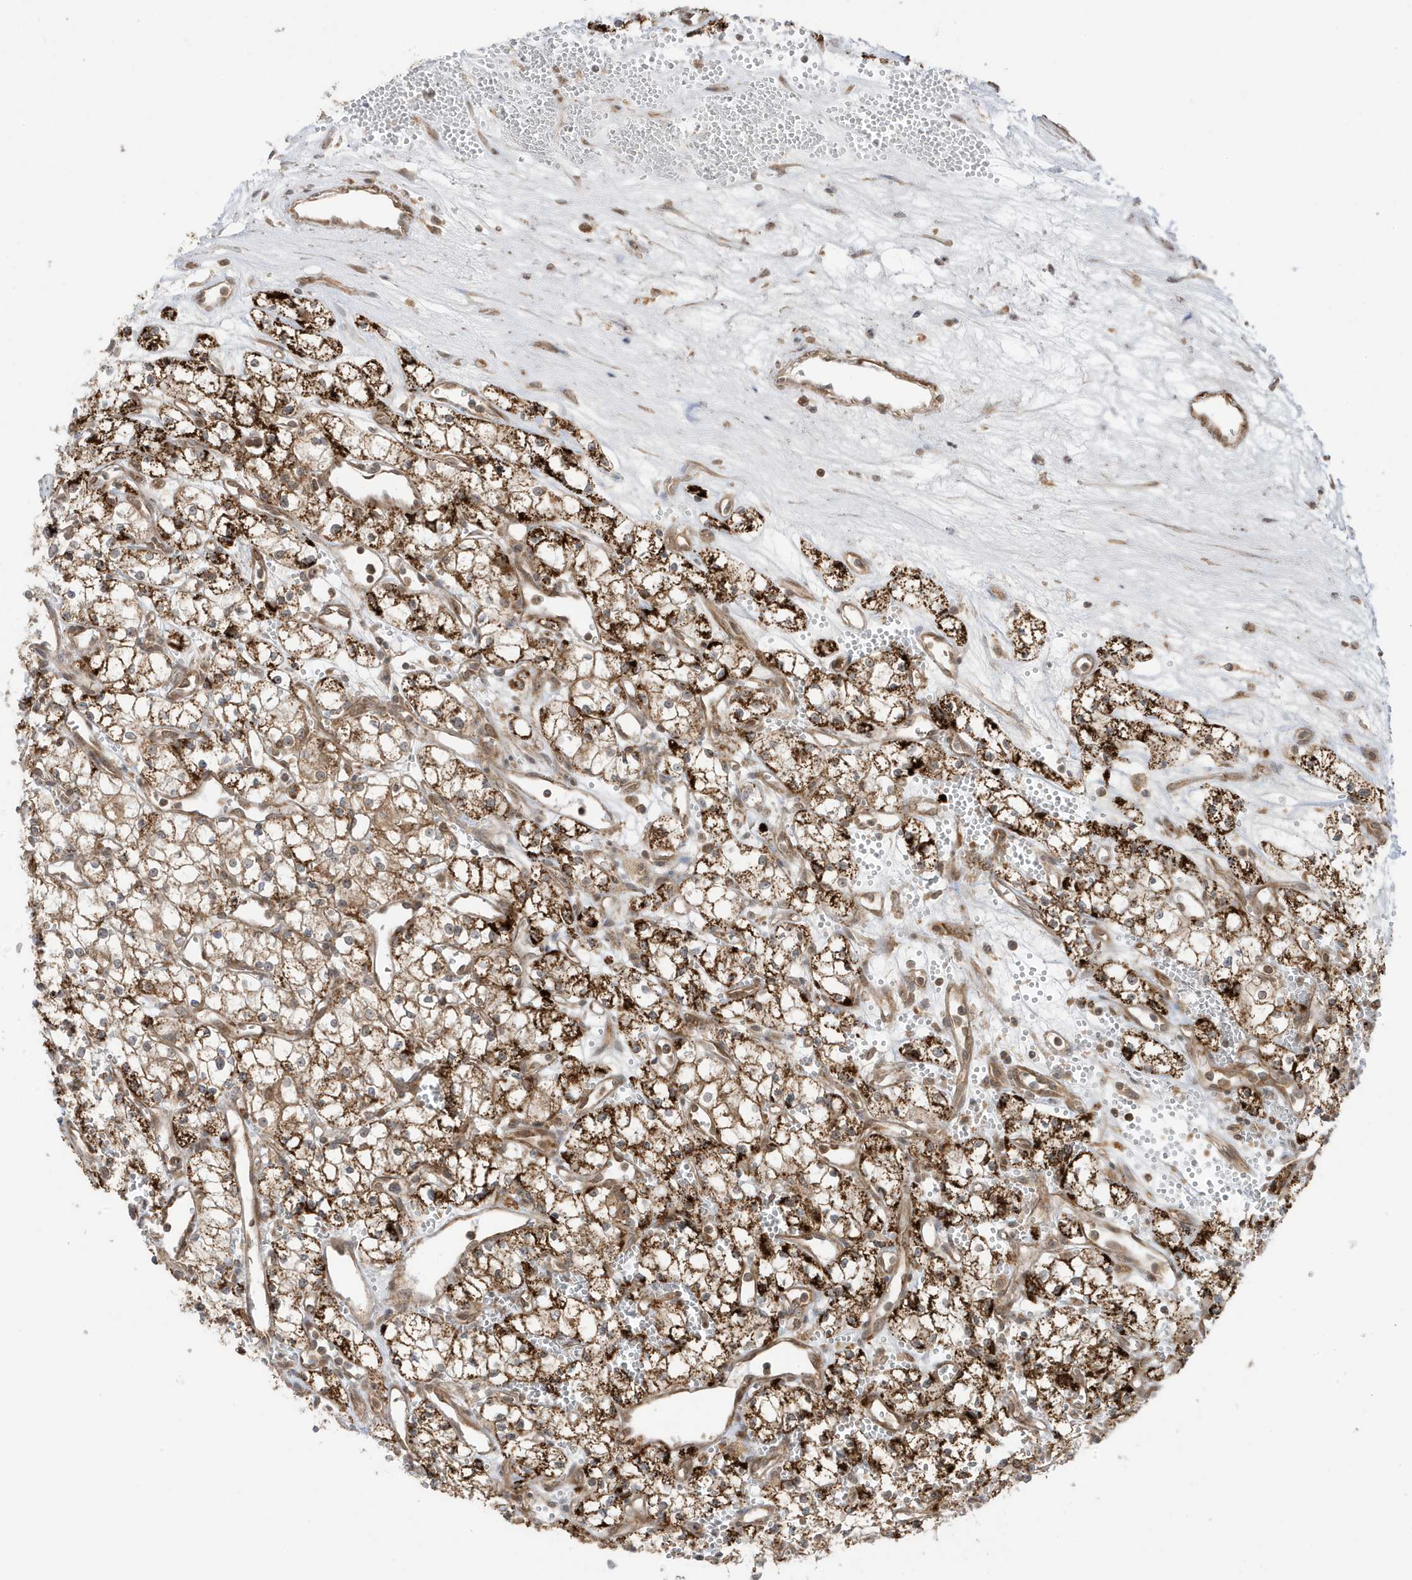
{"staining": {"intensity": "strong", "quantity": ">75%", "location": "cytoplasmic/membranous"}, "tissue": "renal cancer", "cell_type": "Tumor cells", "image_type": "cancer", "snomed": [{"axis": "morphology", "description": "Adenocarcinoma, NOS"}, {"axis": "topography", "description": "Kidney"}], "caption": "Brown immunohistochemical staining in human renal cancer displays strong cytoplasmic/membranous staining in about >75% of tumor cells.", "gene": "DHX36", "patient": {"sex": "male", "age": 59}}